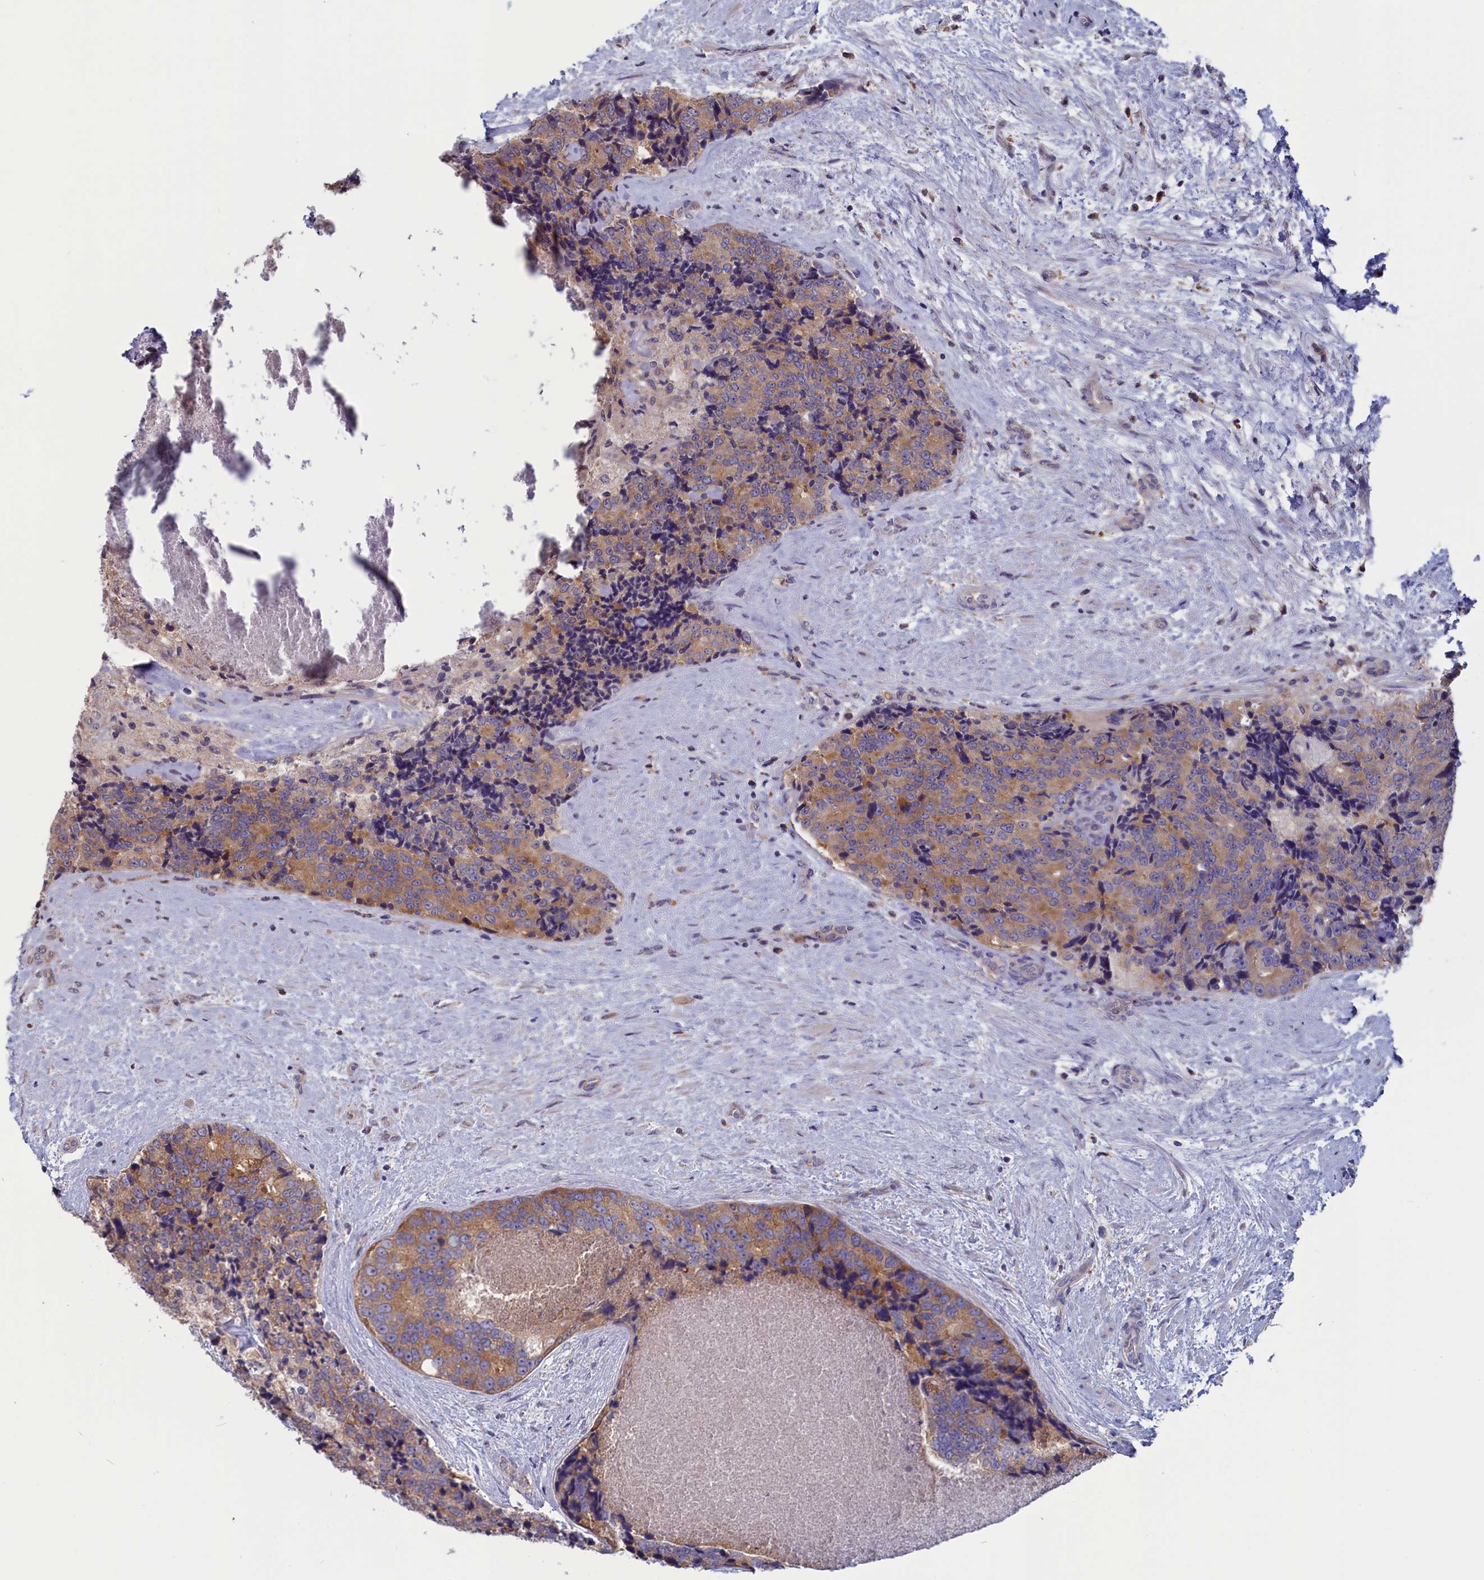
{"staining": {"intensity": "moderate", "quantity": ">75%", "location": "cytoplasmic/membranous"}, "tissue": "prostate cancer", "cell_type": "Tumor cells", "image_type": "cancer", "snomed": [{"axis": "morphology", "description": "Adenocarcinoma, High grade"}, {"axis": "topography", "description": "Prostate"}], "caption": "Protein staining shows moderate cytoplasmic/membranous expression in approximately >75% of tumor cells in prostate adenocarcinoma (high-grade).", "gene": "CACTIN", "patient": {"sex": "male", "age": 70}}